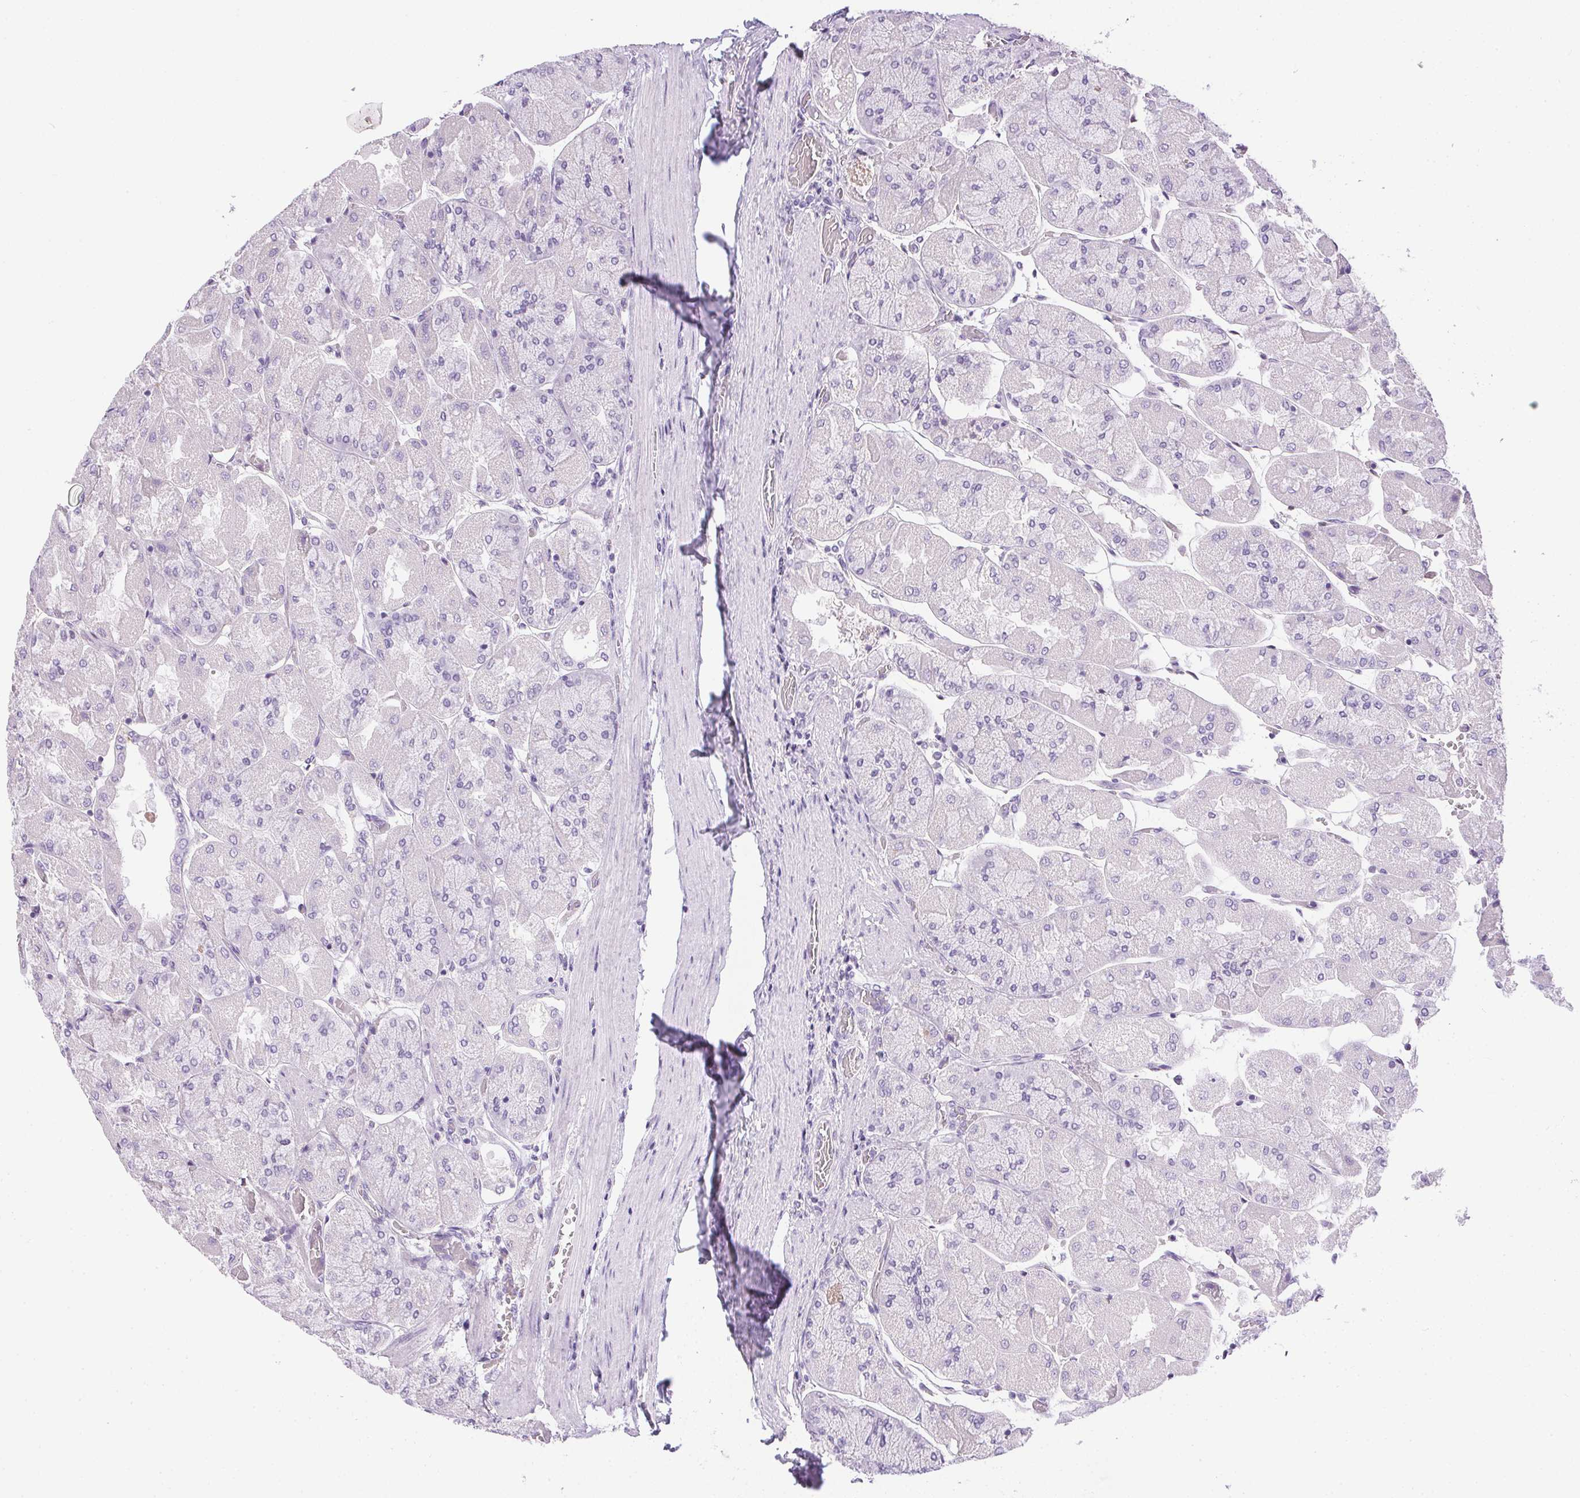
{"staining": {"intensity": "negative", "quantity": "none", "location": "none"}, "tissue": "stomach", "cell_type": "Glandular cells", "image_type": "normal", "snomed": [{"axis": "morphology", "description": "Normal tissue, NOS"}, {"axis": "topography", "description": "Stomach"}], "caption": "High power microscopy histopathology image of an IHC image of benign stomach, revealing no significant staining in glandular cells.", "gene": "PRL", "patient": {"sex": "female", "age": 61}}